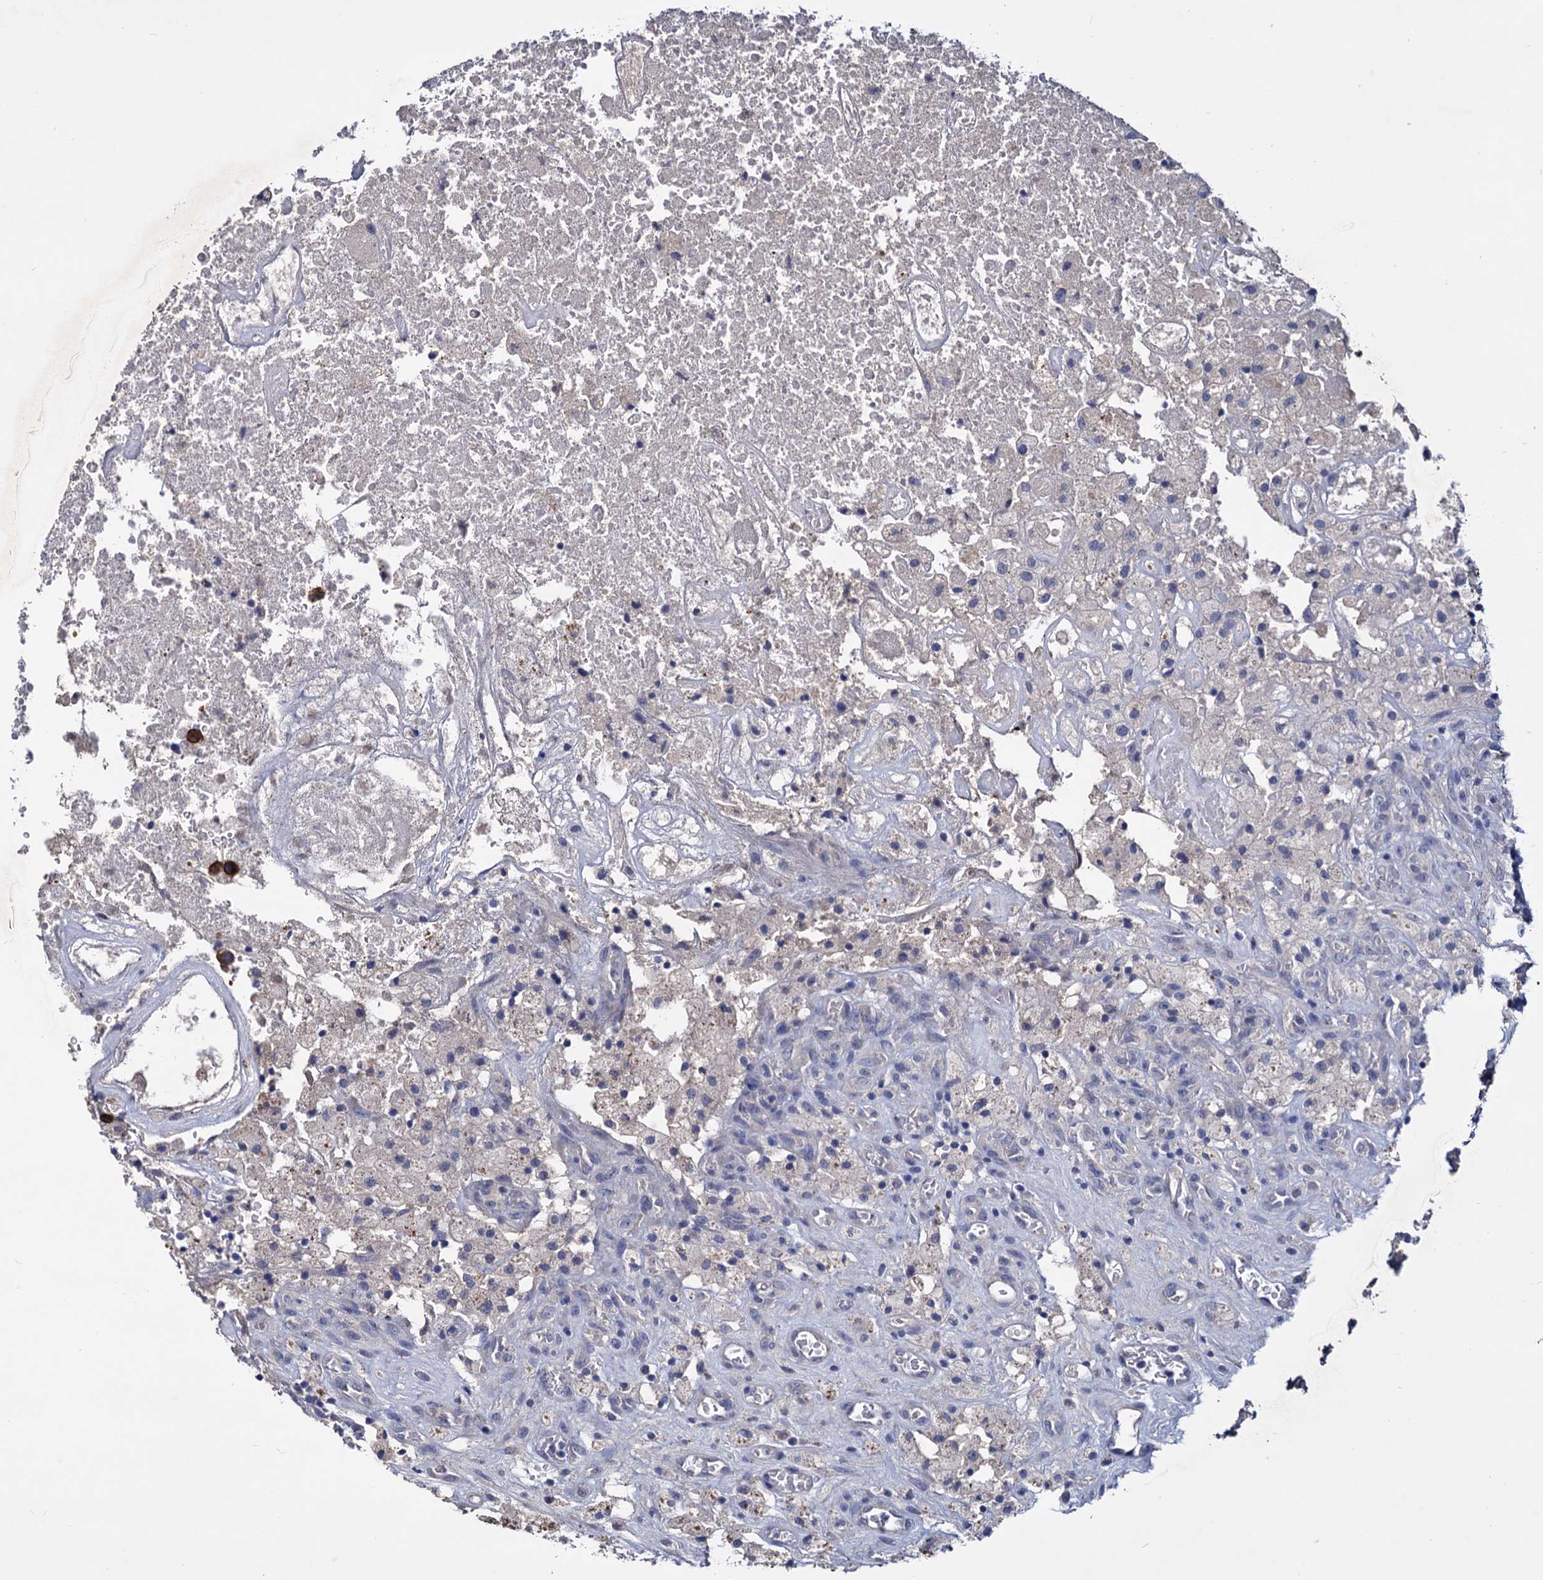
{"staining": {"intensity": "negative", "quantity": "none", "location": "none"}, "tissue": "glioma", "cell_type": "Tumor cells", "image_type": "cancer", "snomed": [{"axis": "morphology", "description": "Glioma, malignant, High grade"}, {"axis": "topography", "description": "Brain"}], "caption": "An immunohistochemistry (IHC) histopathology image of high-grade glioma (malignant) is shown. There is no staining in tumor cells of high-grade glioma (malignant).", "gene": "NPAS4", "patient": {"sex": "male", "age": 76}}